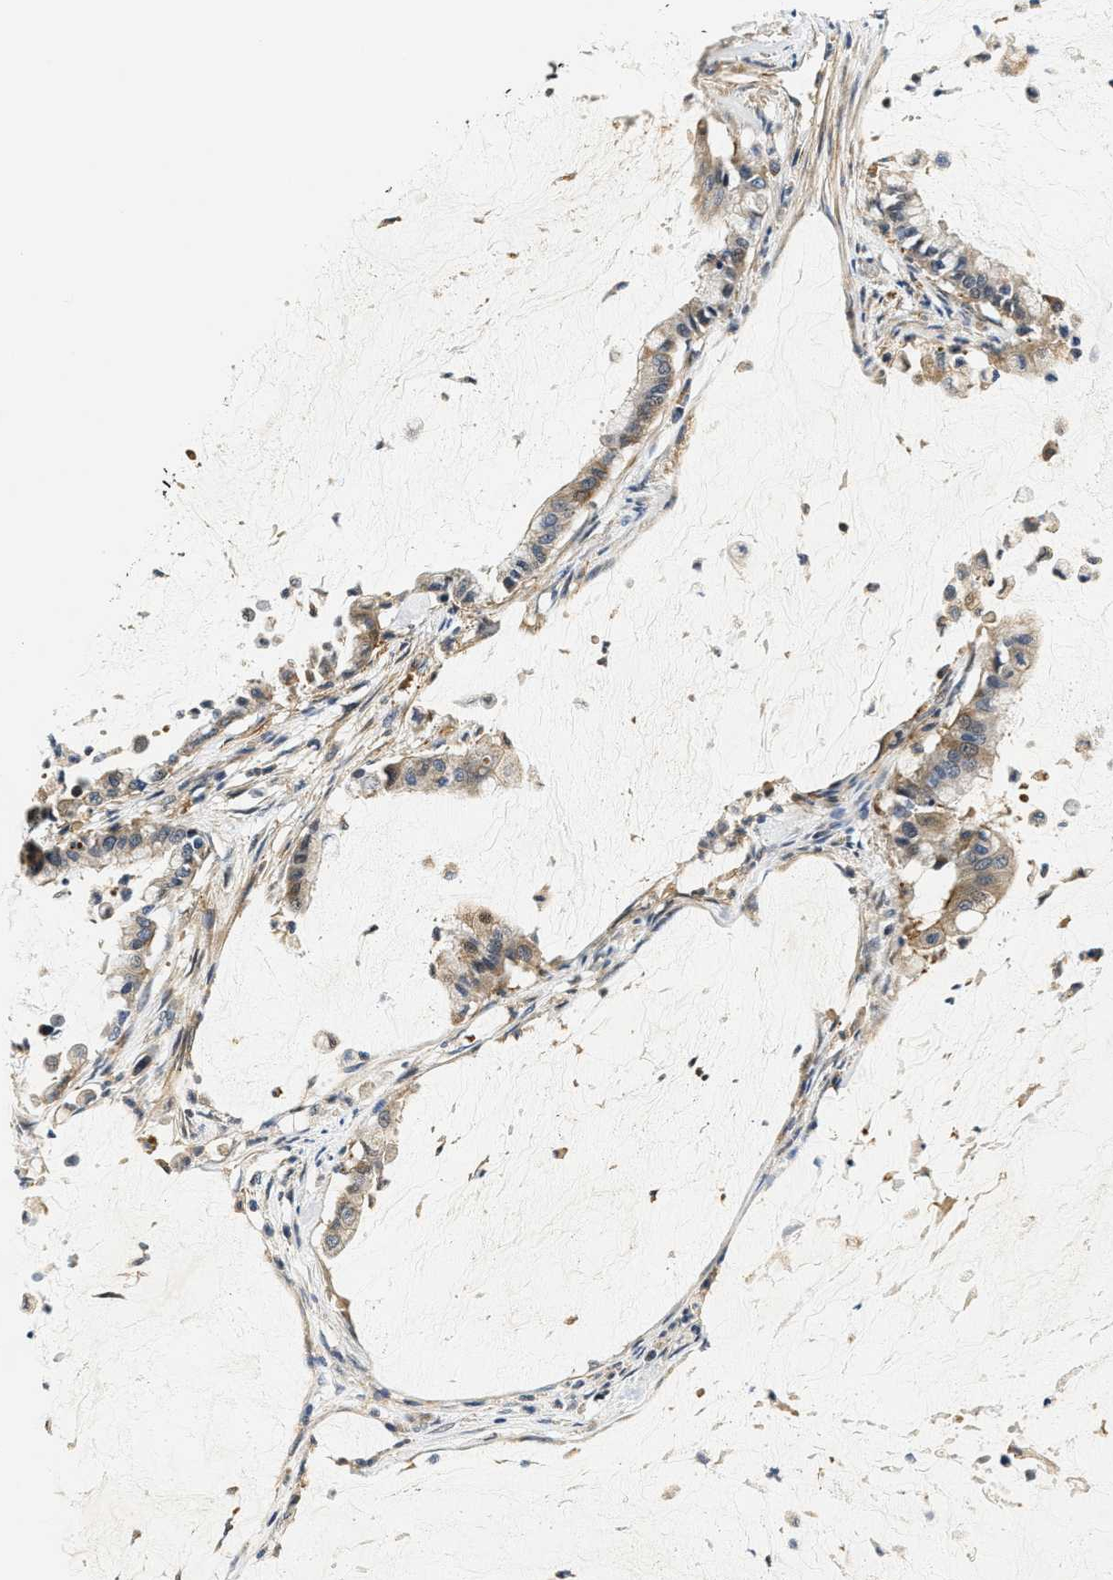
{"staining": {"intensity": "moderate", "quantity": "25%-75%", "location": "cytoplasmic/membranous"}, "tissue": "pancreatic cancer", "cell_type": "Tumor cells", "image_type": "cancer", "snomed": [{"axis": "morphology", "description": "Adenocarcinoma, NOS"}, {"axis": "topography", "description": "Pancreas"}], "caption": "Protein analysis of pancreatic cancer (adenocarcinoma) tissue shows moderate cytoplasmic/membranous expression in about 25%-75% of tumor cells.", "gene": "SAMD9", "patient": {"sex": "male", "age": 41}}